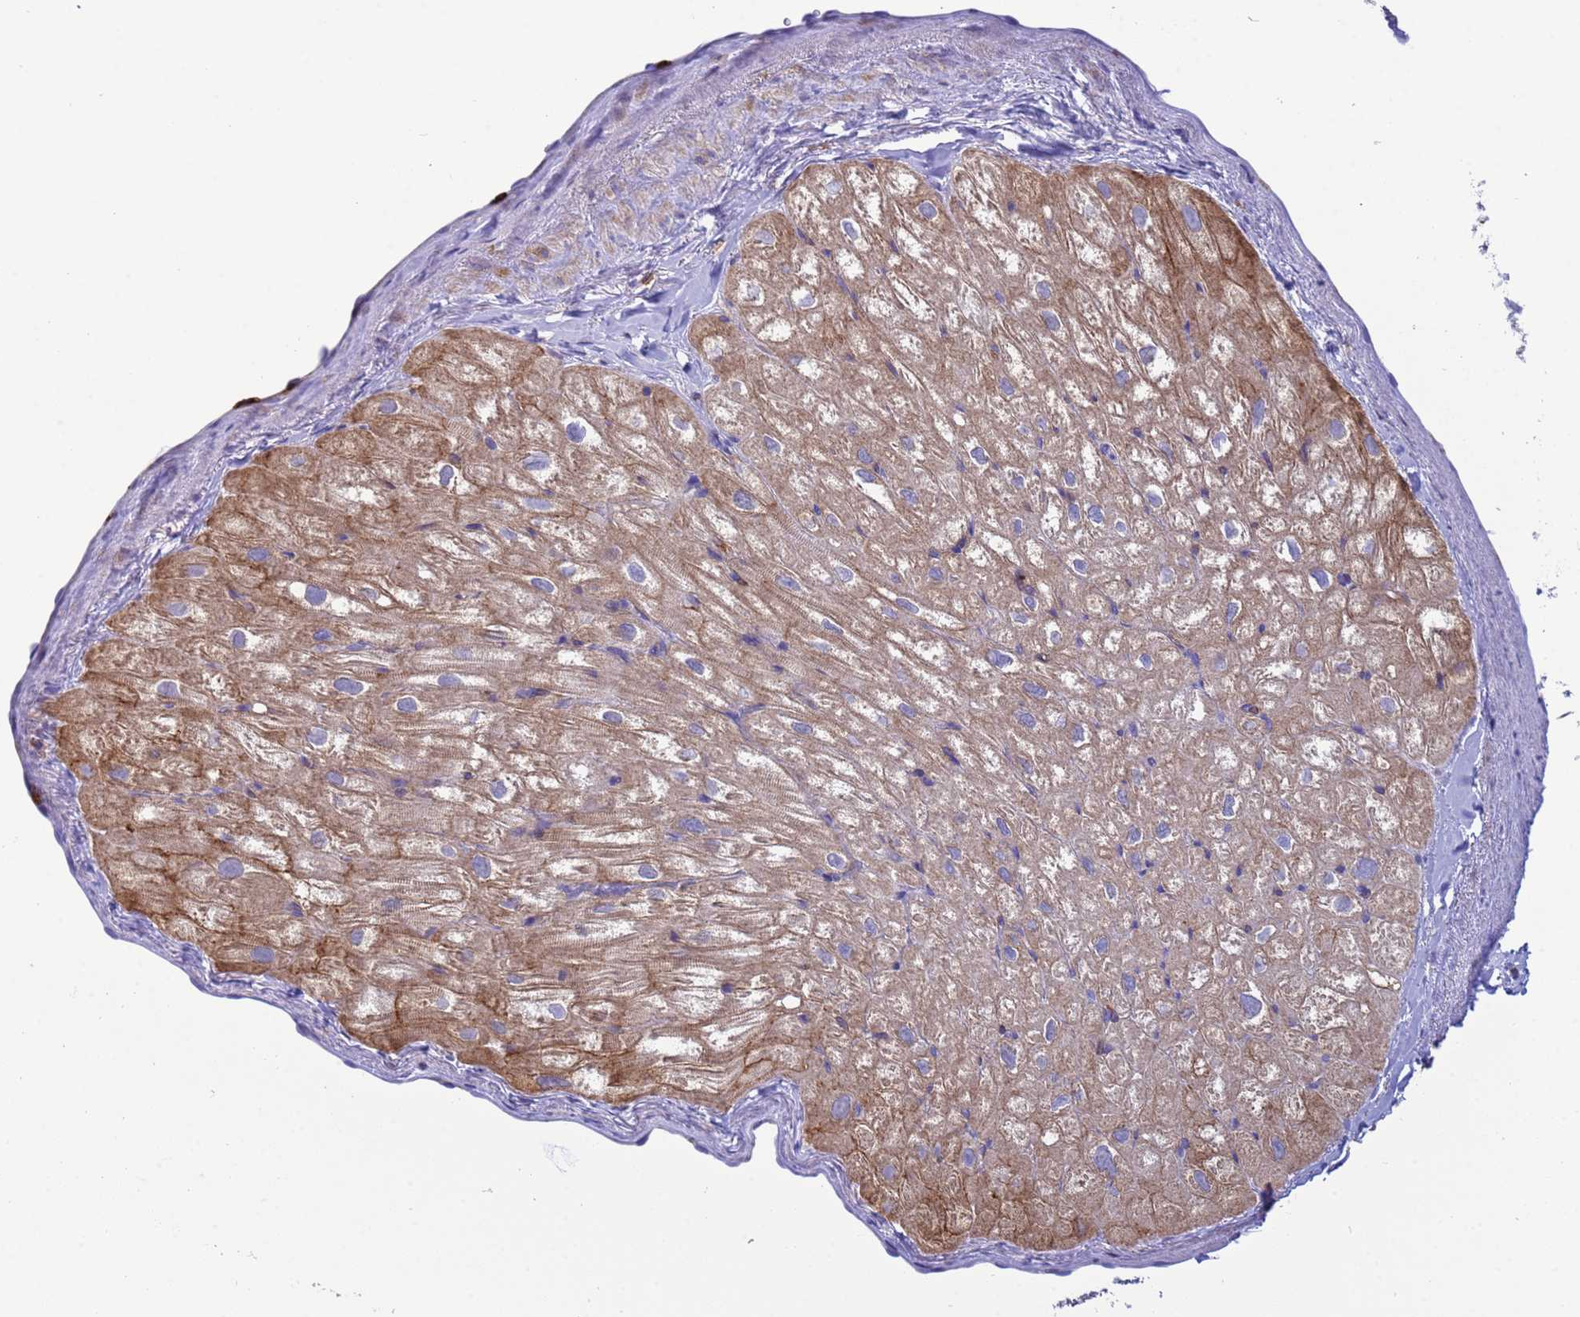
{"staining": {"intensity": "weak", "quantity": "25%-75%", "location": "cytoplasmic/membranous"}, "tissue": "heart muscle", "cell_type": "Cardiomyocytes", "image_type": "normal", "snomed": [{"axis": "morphology", "description": "Normal tissue, NOS"}, {"axis": "topography", "description": "Heart"}], "caption": "Protein expression analysis of benign heart muscle displays weak cytoplasmic/membranous expression in about 25%-75% of cardiomyocytes.", "gene": "EZR", "patient": {"sex": "male", "age": 50}}